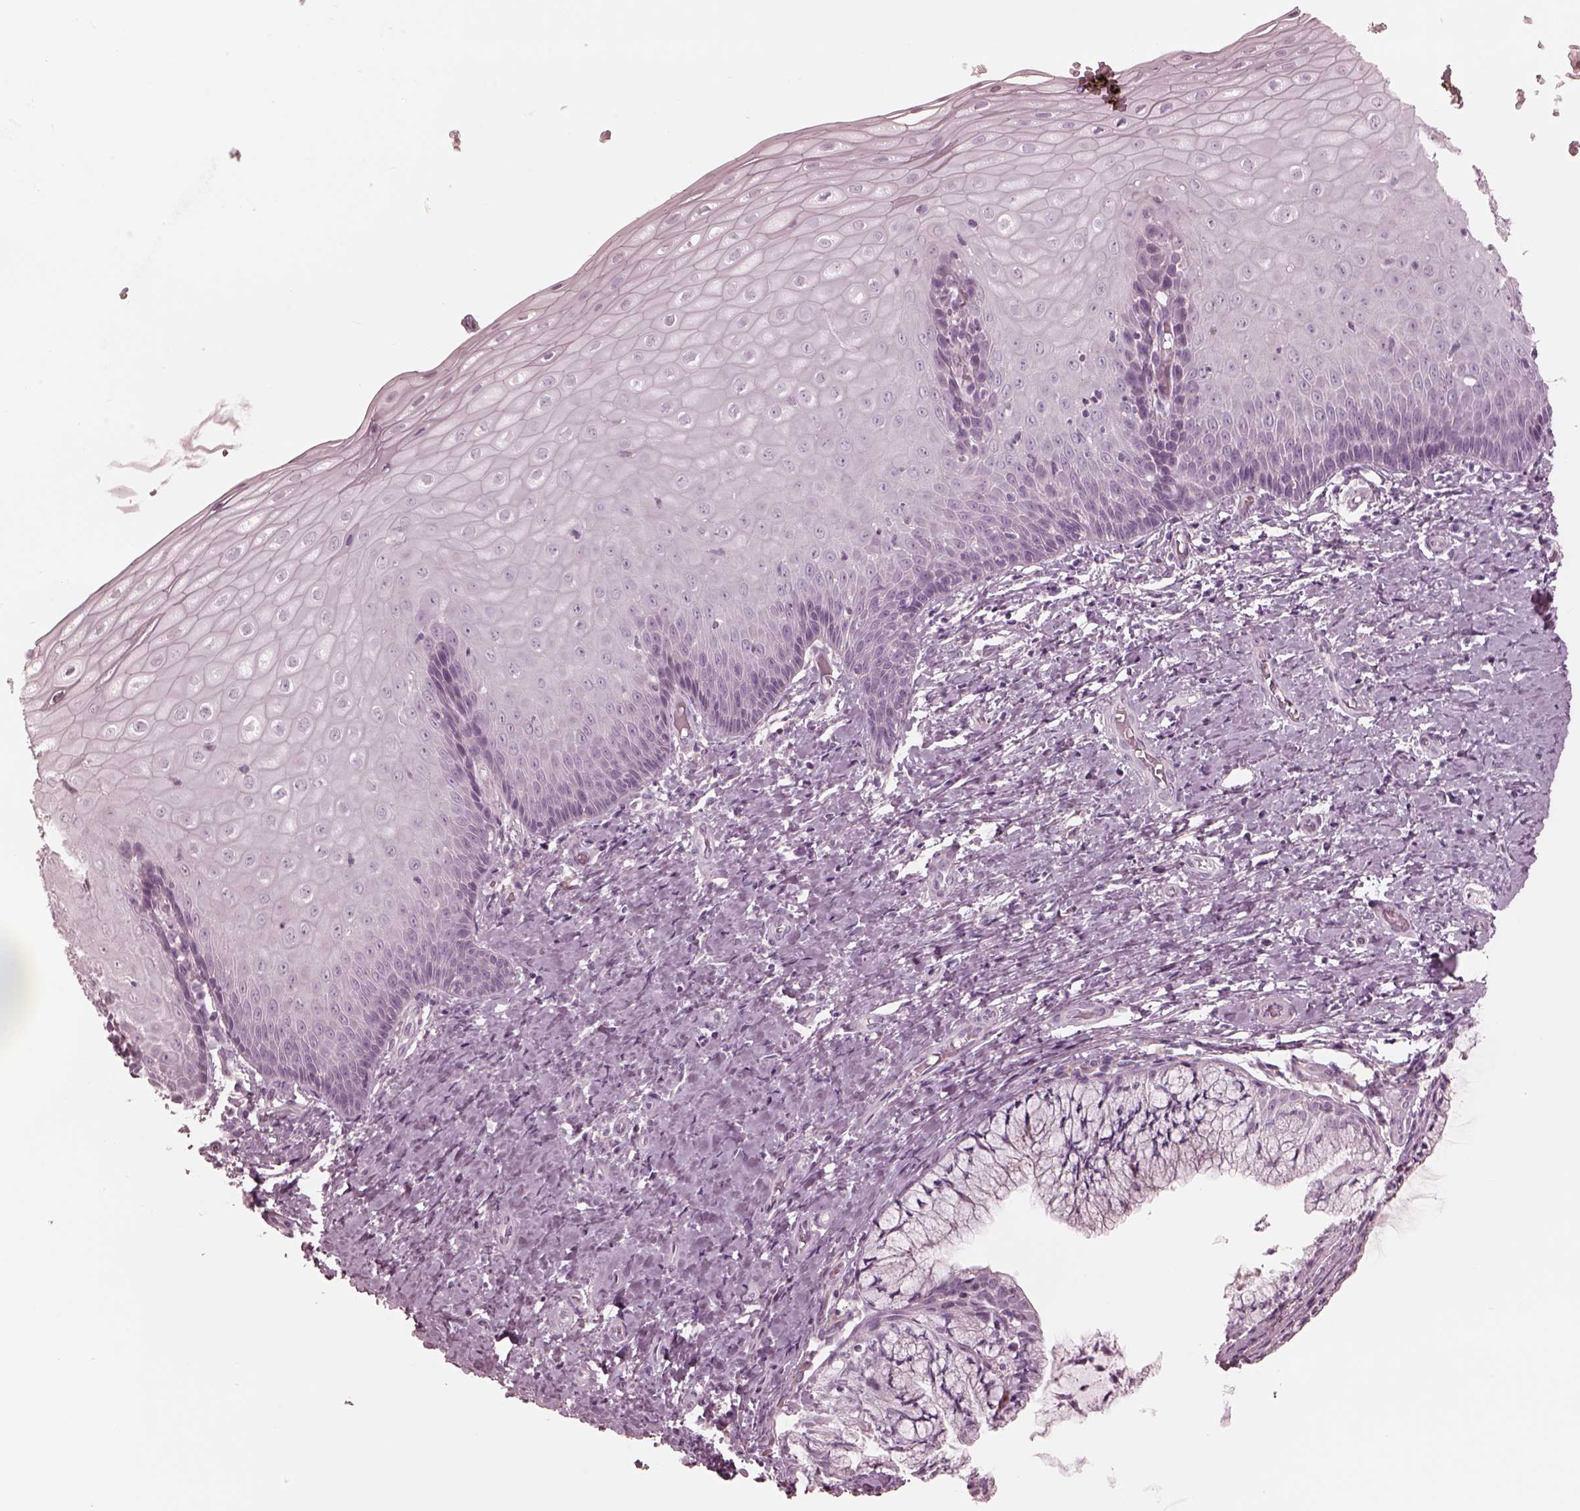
{"staining": {"intensity": "negative", "quantity": "none", "location": "none"}, "tissue": "cervix", "cell_type": "Glandular cells", "image_type": "normal", "snomed": [{"axis": "morphology", "description": "Normal tissue, NOS"}, {"axis": "topography", "description": "Cervix"}], "caption": "The IHC photomicrograph has no significant expression in glandular cells of cervix.", "gene": "CADM2", "patient": {"sex": "female", "age": 37}}